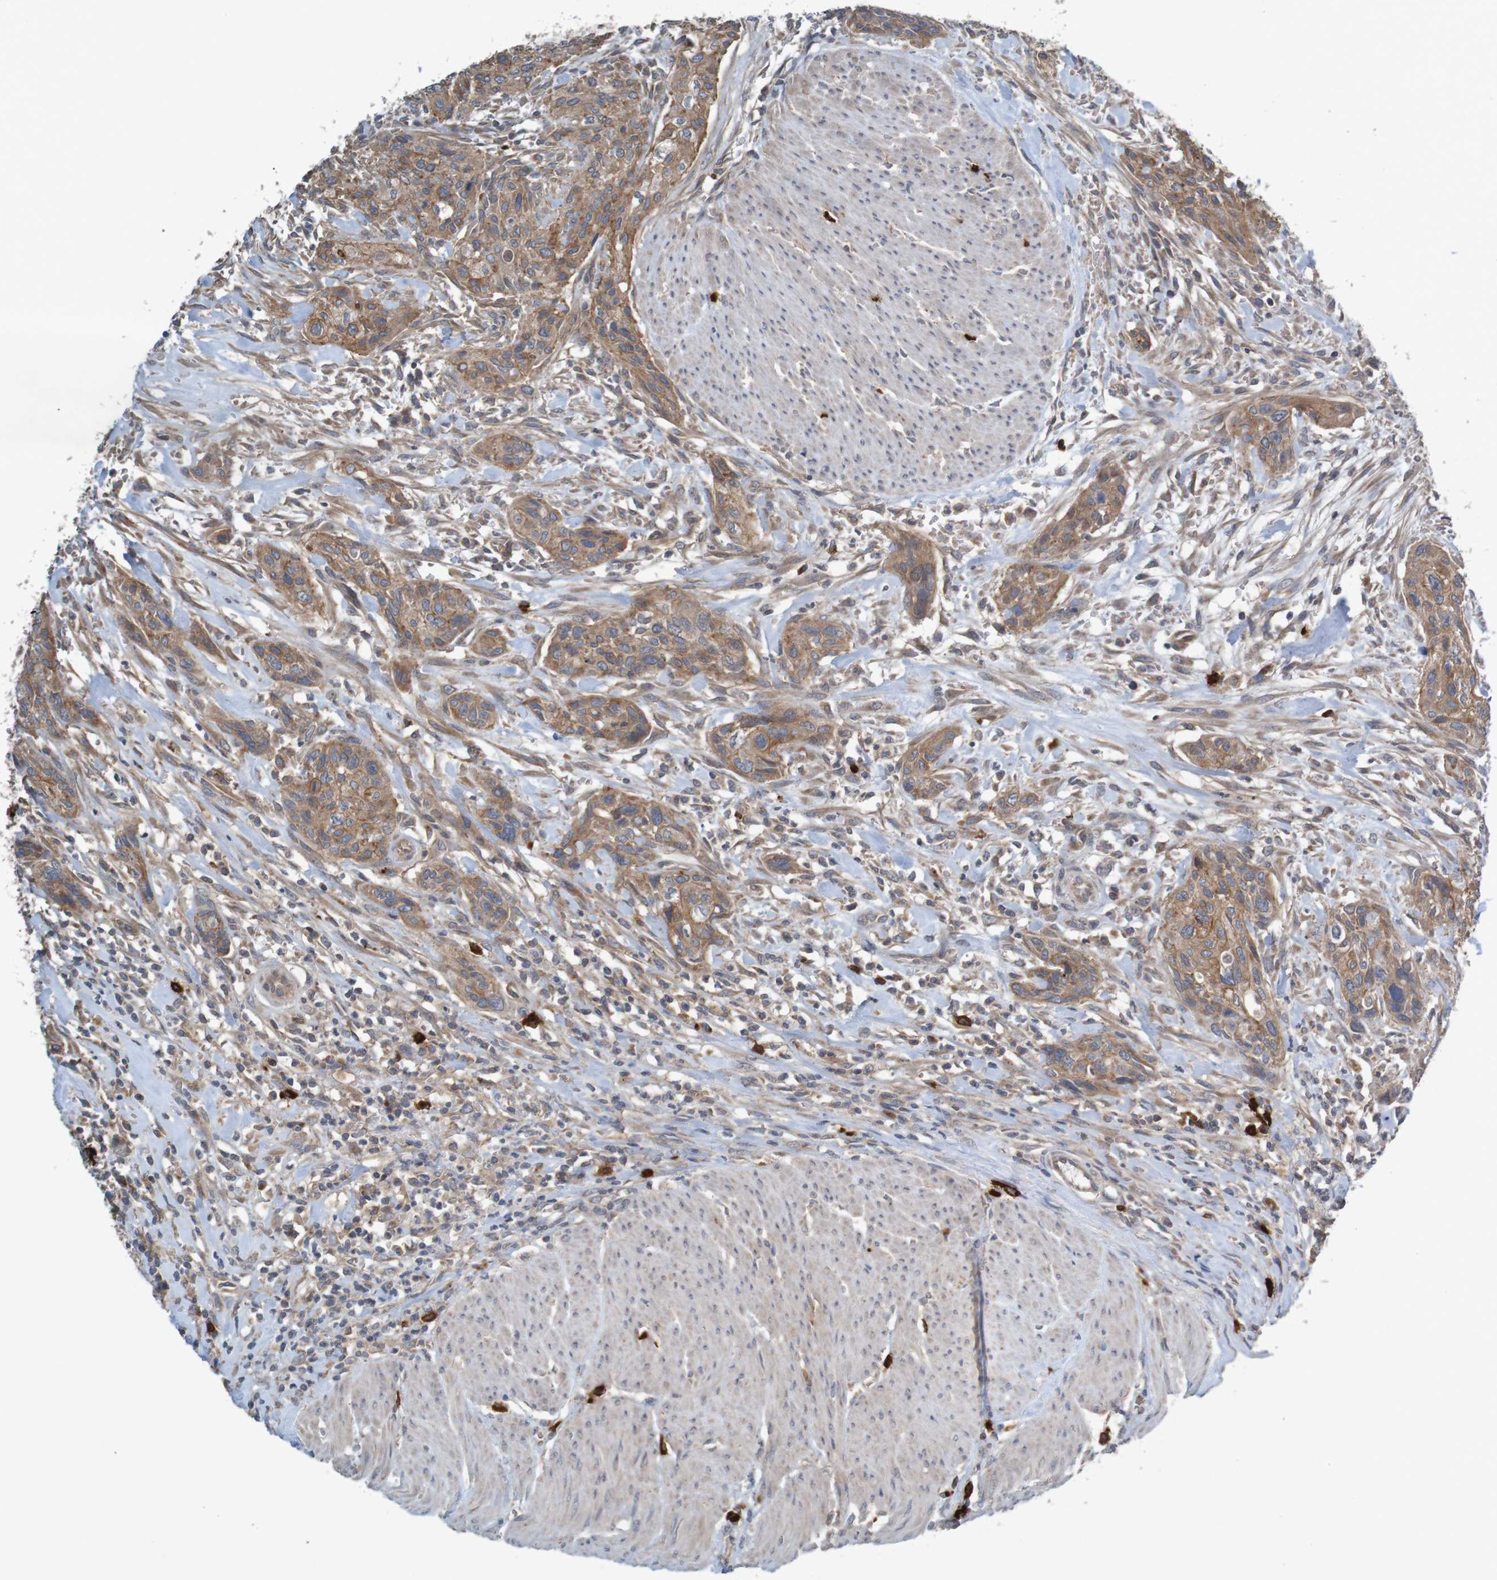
{"staining": {"intensity": "moderate", "quantity": ">75%", "location": "cytoplasmic/membranous"}, "tissue": "urothelial cancer", "cell_type": "Tumor cells", "image_type": "cancer", "snomed": [{"axis": "morphology", "description": "Urothelial carcinoma, High grade"}, {"axis": "topography", "description": "Urinary bladder"}], "caption": "Protein staining displays moderate cytoplasmic/membranous positivity in about >75% of tumor cells in urothelial cancer. (Brightfield microscopy of DAB IHC at high magnification).", "gene": "B3GAT2", "patient": {"sex": "male", "age": 35}}